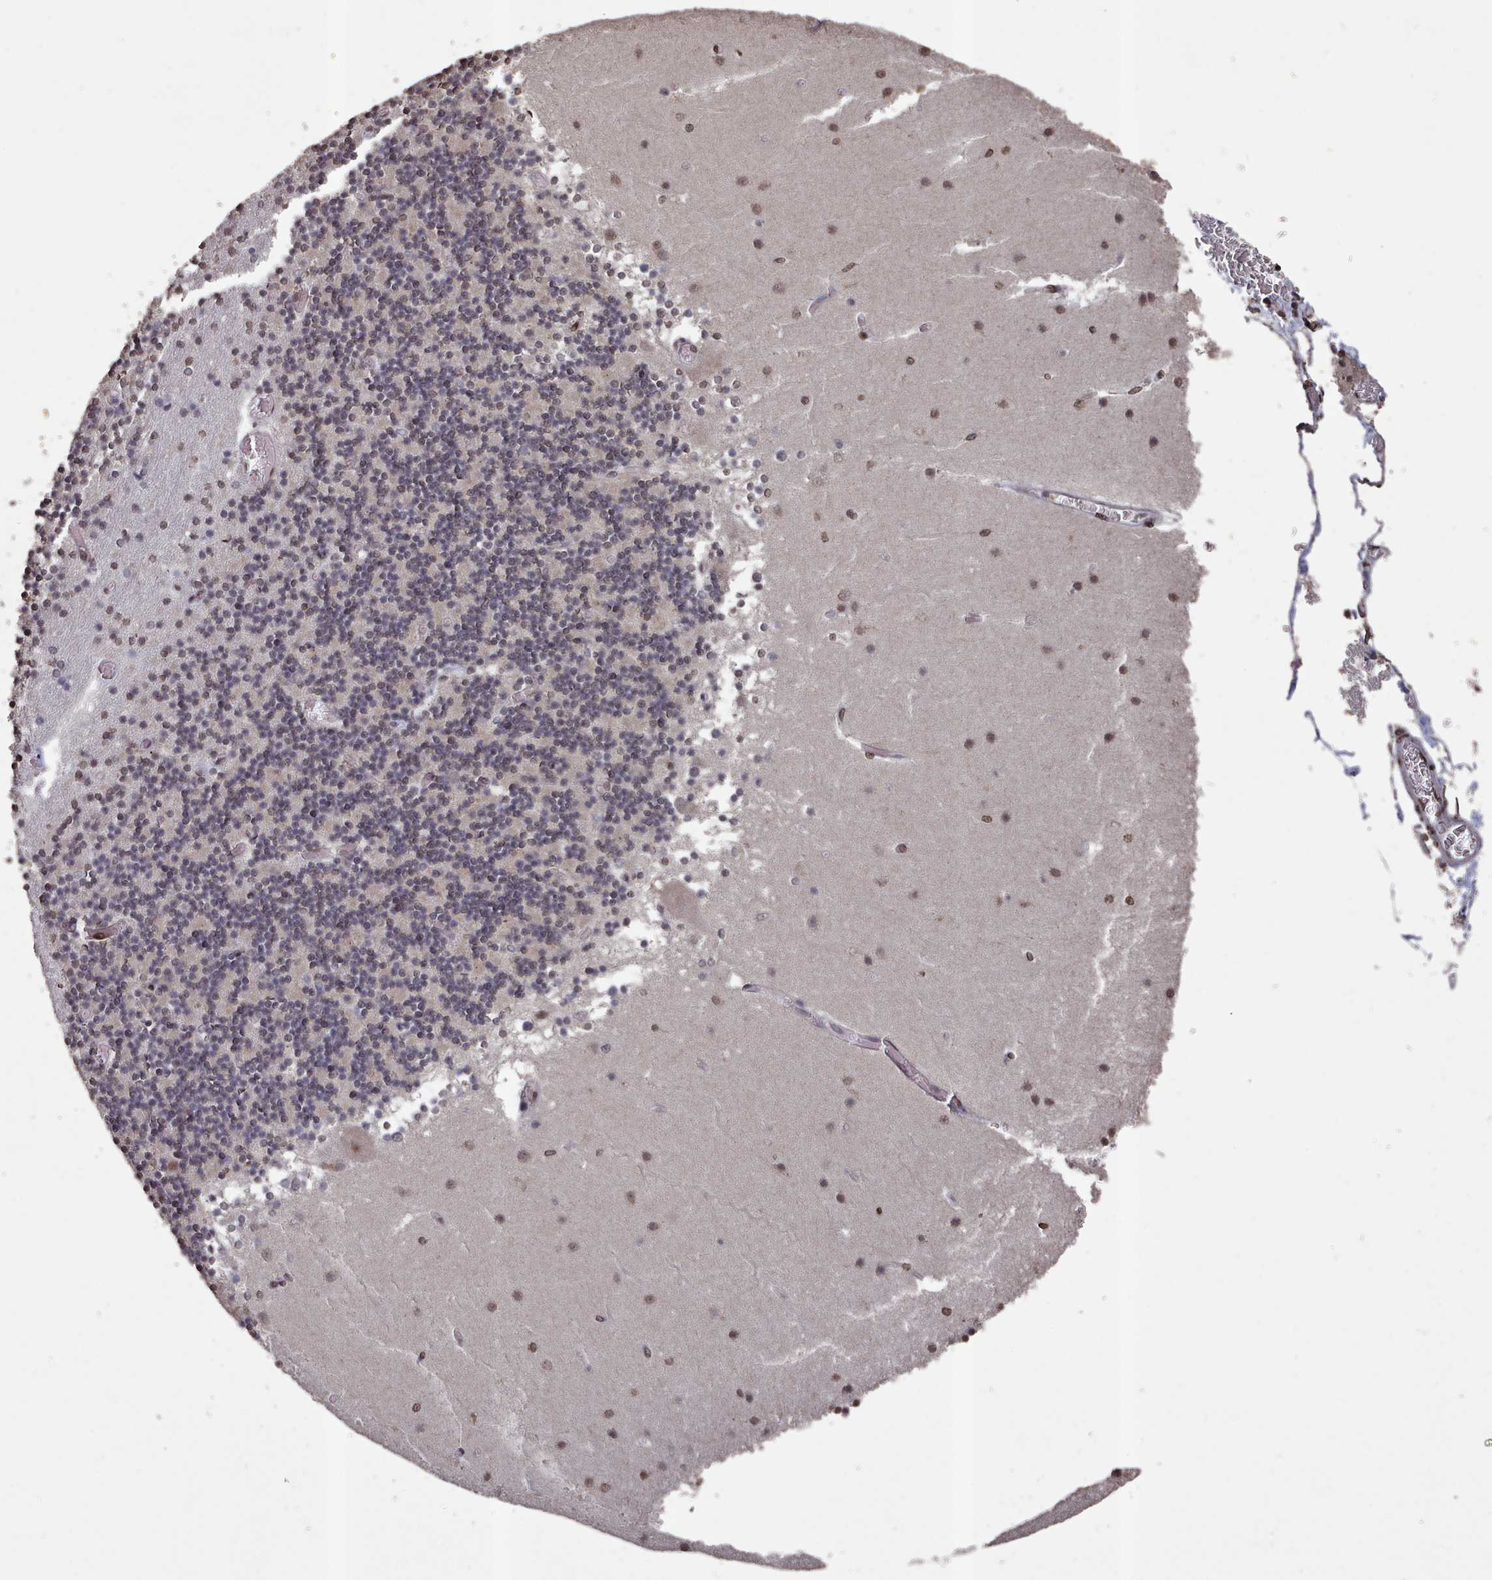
{"staining": {"intensity": "weak", "quantity": "<25%", "location": "nuclear"}, "tissue": "cerebellum", "cell_type": "Cells in granular layer", "image_type": "normal", "snomed": [{"axis": "morphology", "description": "Normal tissue, NOS"}, {"axis": "topography", "description": "Cerebellum"}], "caption": "The immunohistochemistry (IHC) histopathology image has no significant staining in cells in granular layer of cerebellum. (DAB immunohistochemistry, high magnification).", "gene": "PNRC2", "patient": {"sex": "female", "age": 28}}